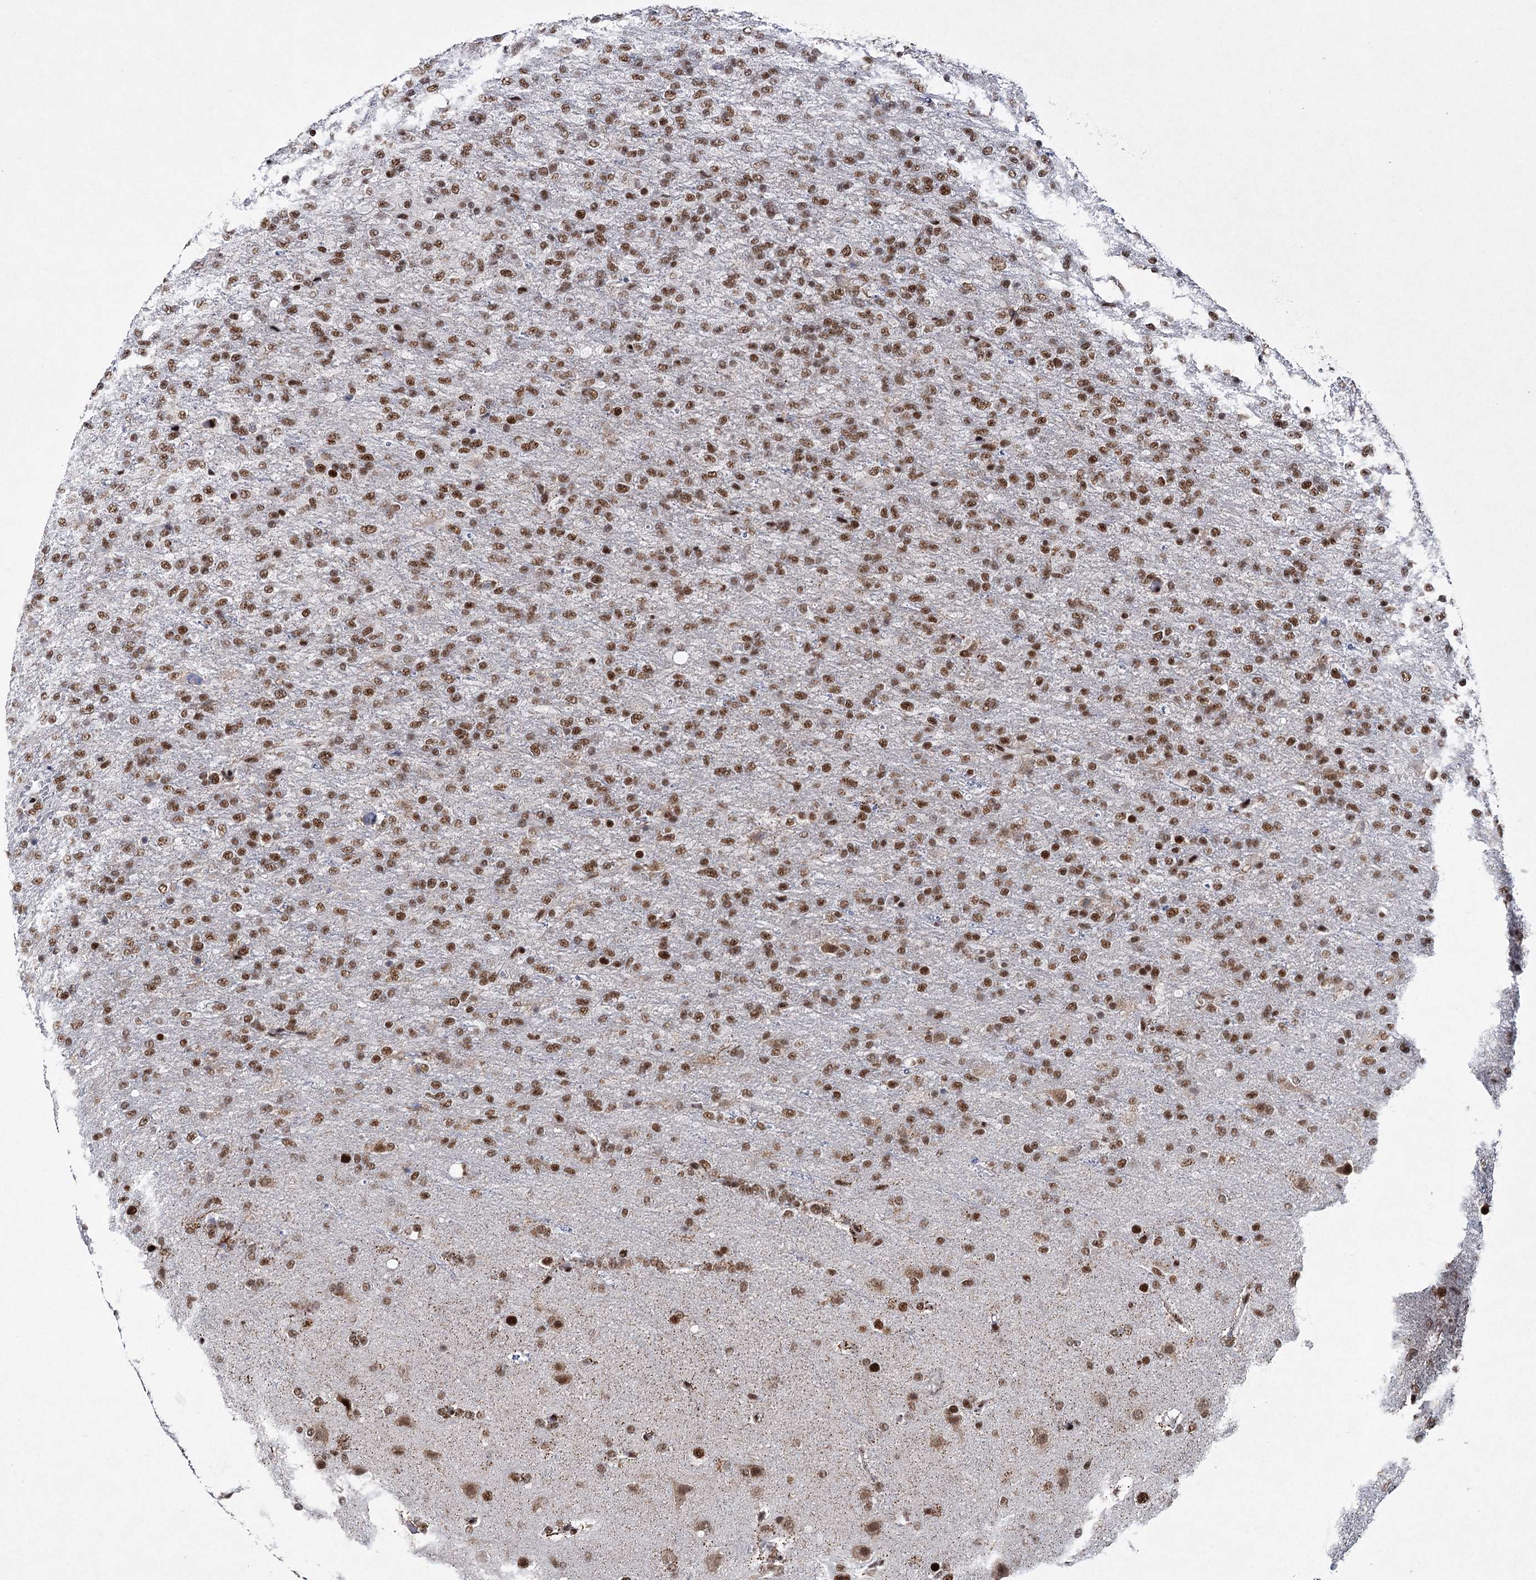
{"staining": {"intensity": "moderate", "quantity": ">75%", "location": "nuclear"}, "tissue": "glioma", "cell_type": "Tumor cells", "image_type": "cancer", "snomed": [{"axis": "morphology", "description": "Glioma, malignant, High grade"}, {"axis": "topography", "description": "Brain"}], "caption": "Protein expression analysis of glioma exhibits moderate nuclear expression in approximately >75% of tumor cells.", "gene": "SCAF8", "patient": {"sex": "female", "age": 74}}